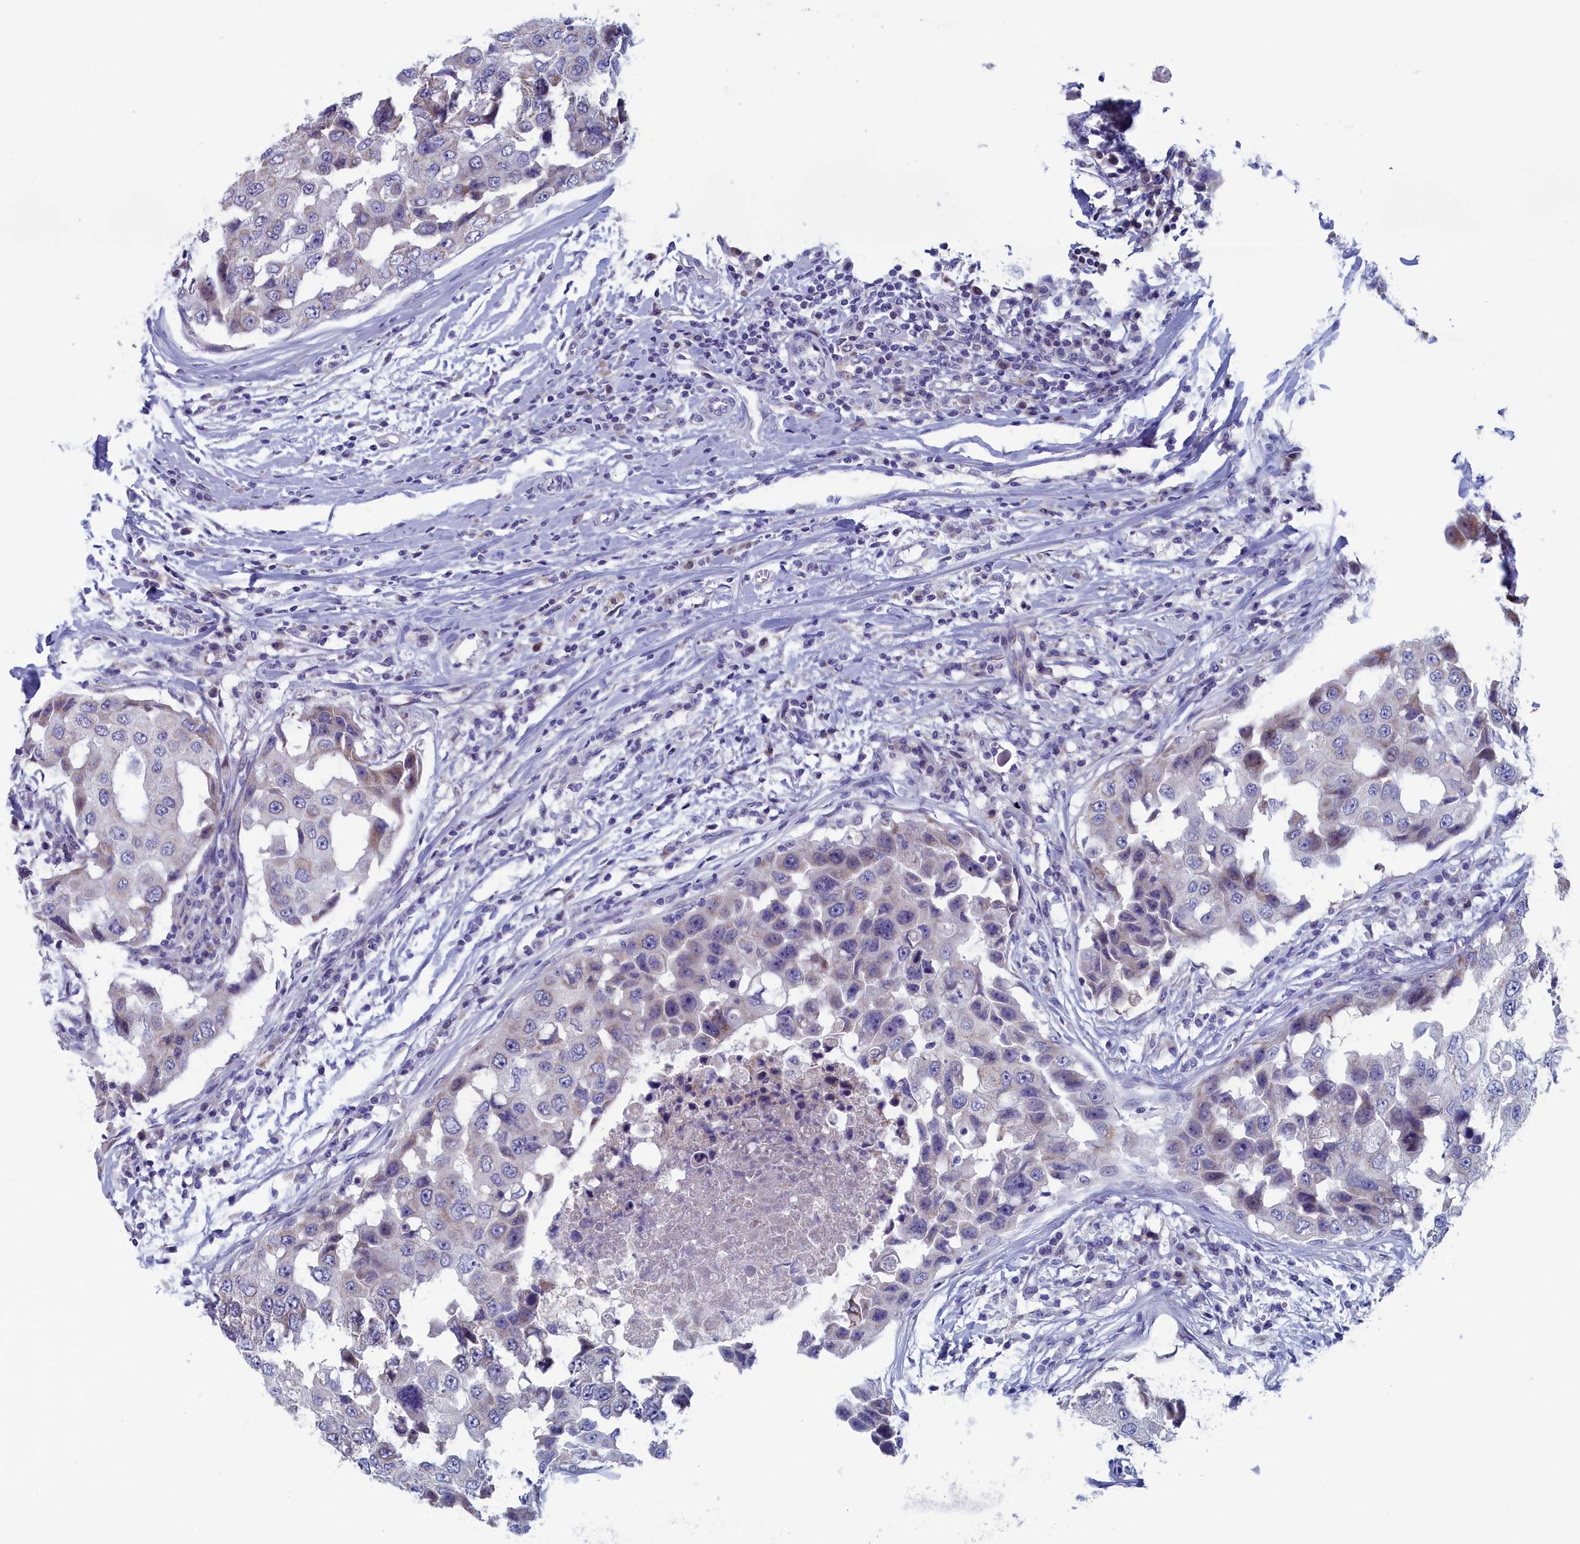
{"staining": {"intensity": "negative", "quantity": "none", "location": "none"}, "tissue": "breast cancer", "cell_type": "Tumor cells", "image_type": "cancer", "snomed": [{"axis": "morphology", "description": "Duct carcinoma"}, {"axis": "topography", "description": "Breast"}], "caption": "A high-resolution image shows immunohistochemistry staining of breast invasive ductal carcinoma, which shows no significant expression in tumor cells.", "gene": "NIBAN3", "patient": {"sex": "female", "age": 27}}